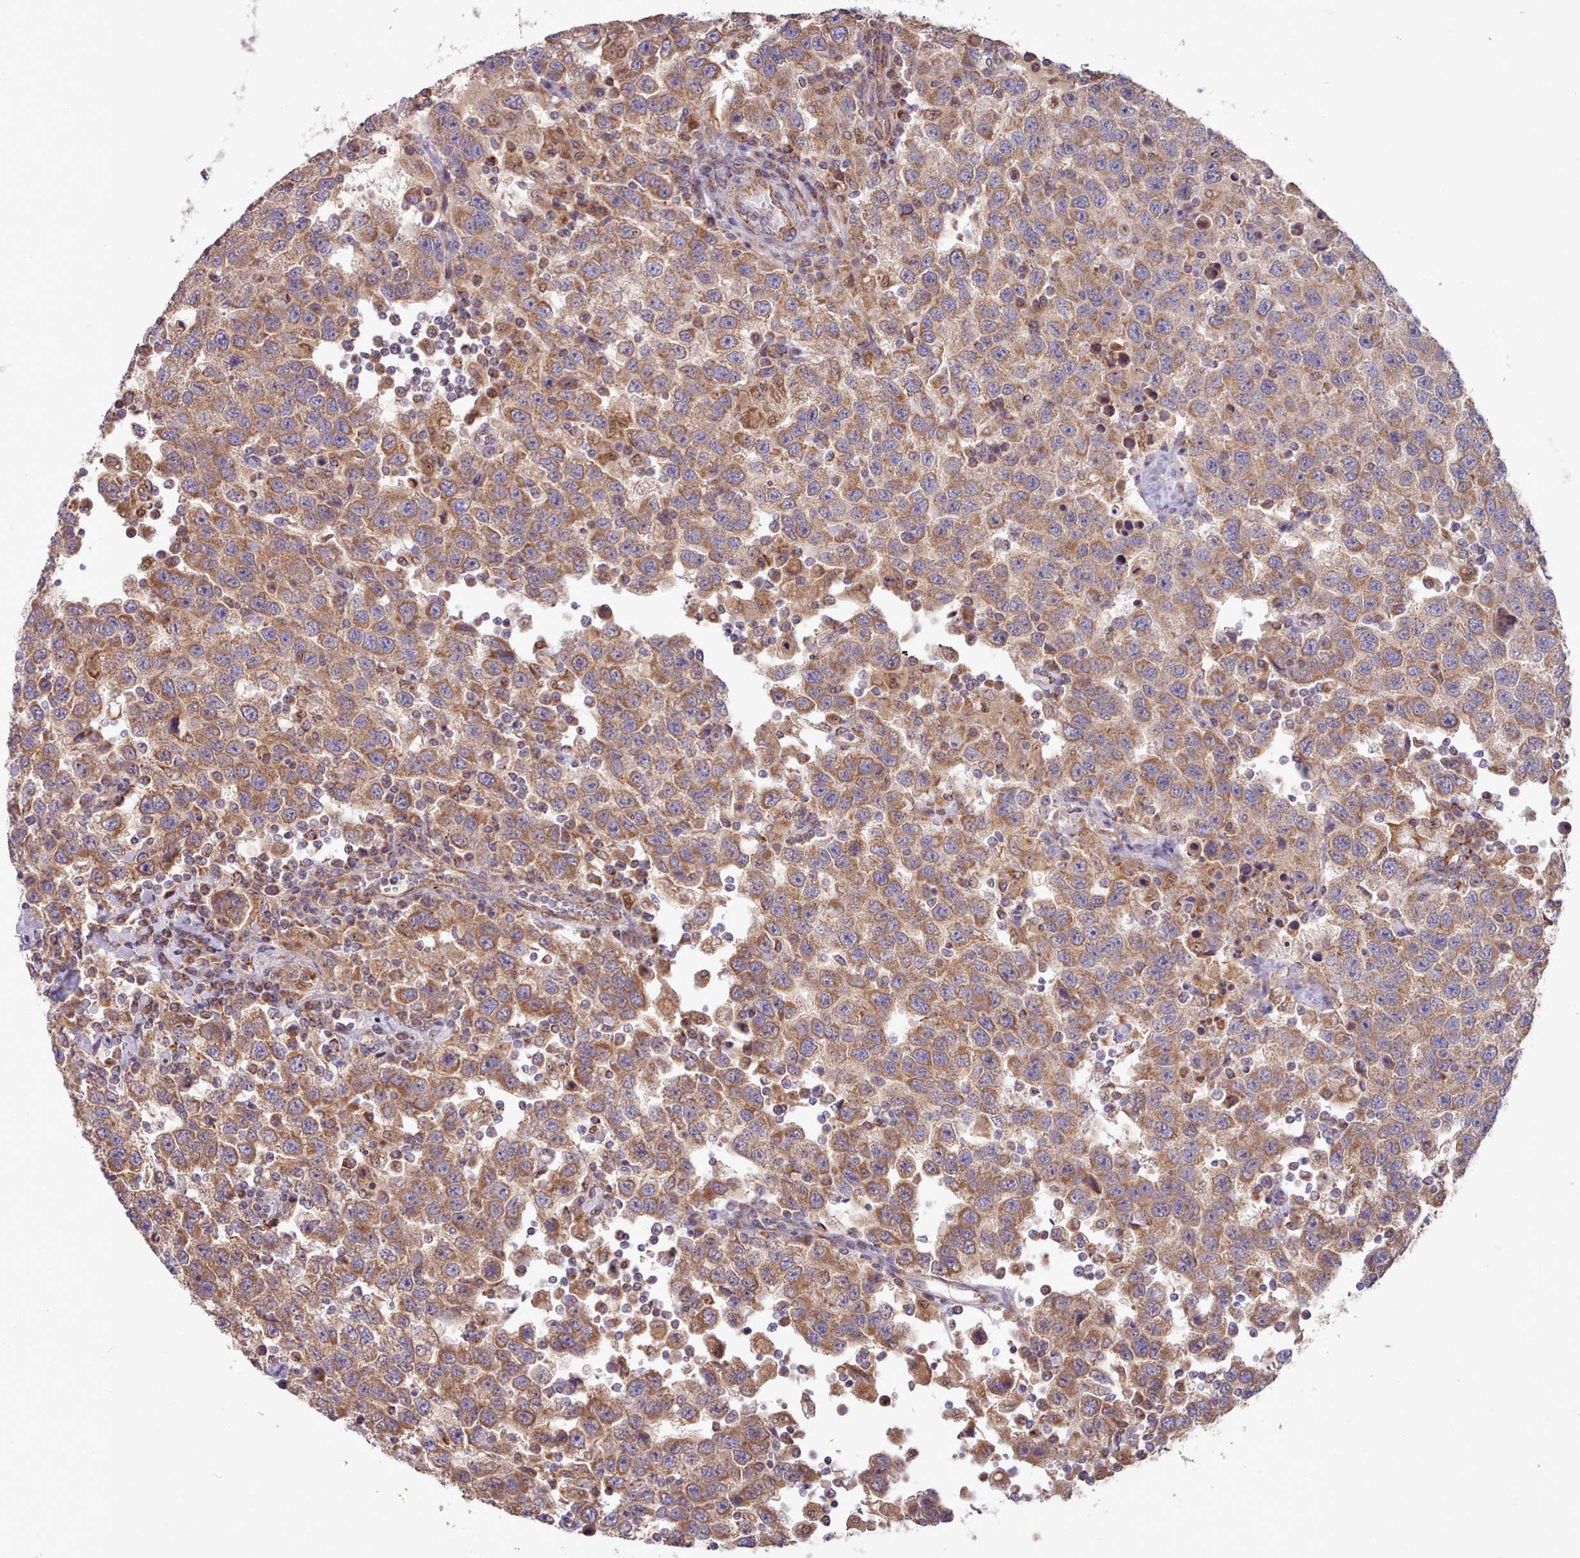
{"staining": {"intensity": "moderate", "quantity": ">75%", "location": "cytoplasmic/membranous"}, "tissue": "testis cancer", "cell_type": "Tumor cells", "image_type": "cancer", "snomed": [{"axis": "morphology", "description": "Seminoma, NOS"}, {"axis": "topography", "description": "Testis"}], "caption": "Protein staining by immunohistochemistry exhibits moderate cytoplasmic/membranous staining in approximately >75% of tumor cells in testis cancer (seminoma).", "gene": "HSDL2", "patient": {"sex": "male", "age": 41}}